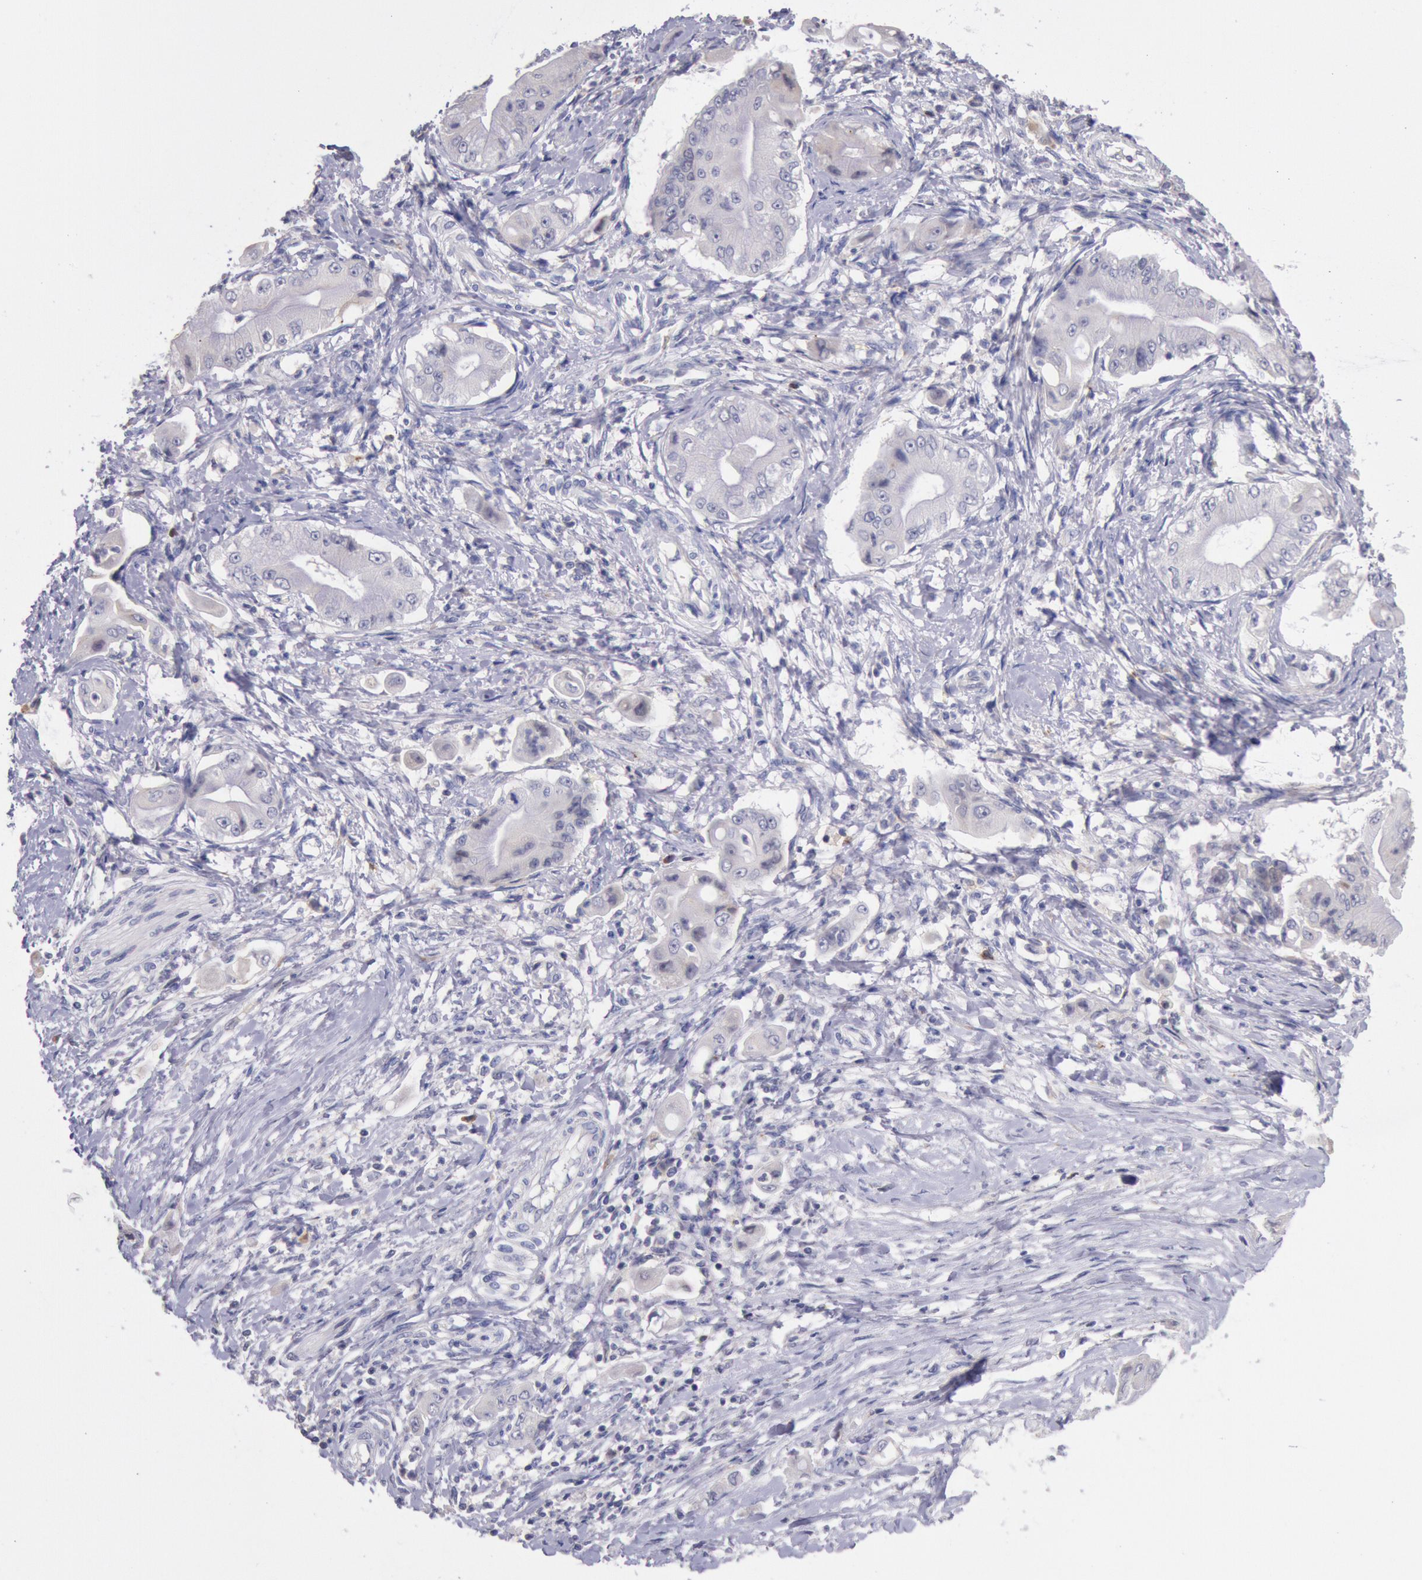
{"staining": {"intensity": "weak", "quantity": "<25%", "location": "cytoplasmic/membranous"}, "tissue": "pancreatic cancer", "cell_type": "Tumor cells", "image_type": "cancer", "snomed": [{"axis": "morphology", "description": "Adenocarcinoma, NOS"}, {"axis": "topography", "description": "Pancreas"}], "caption": "IHC of pancreatic adenocarcinoma shows no positivity in tumor cells.", "gene": "GAL3ST1", "patient": {"sex": "male", "age": 62}}